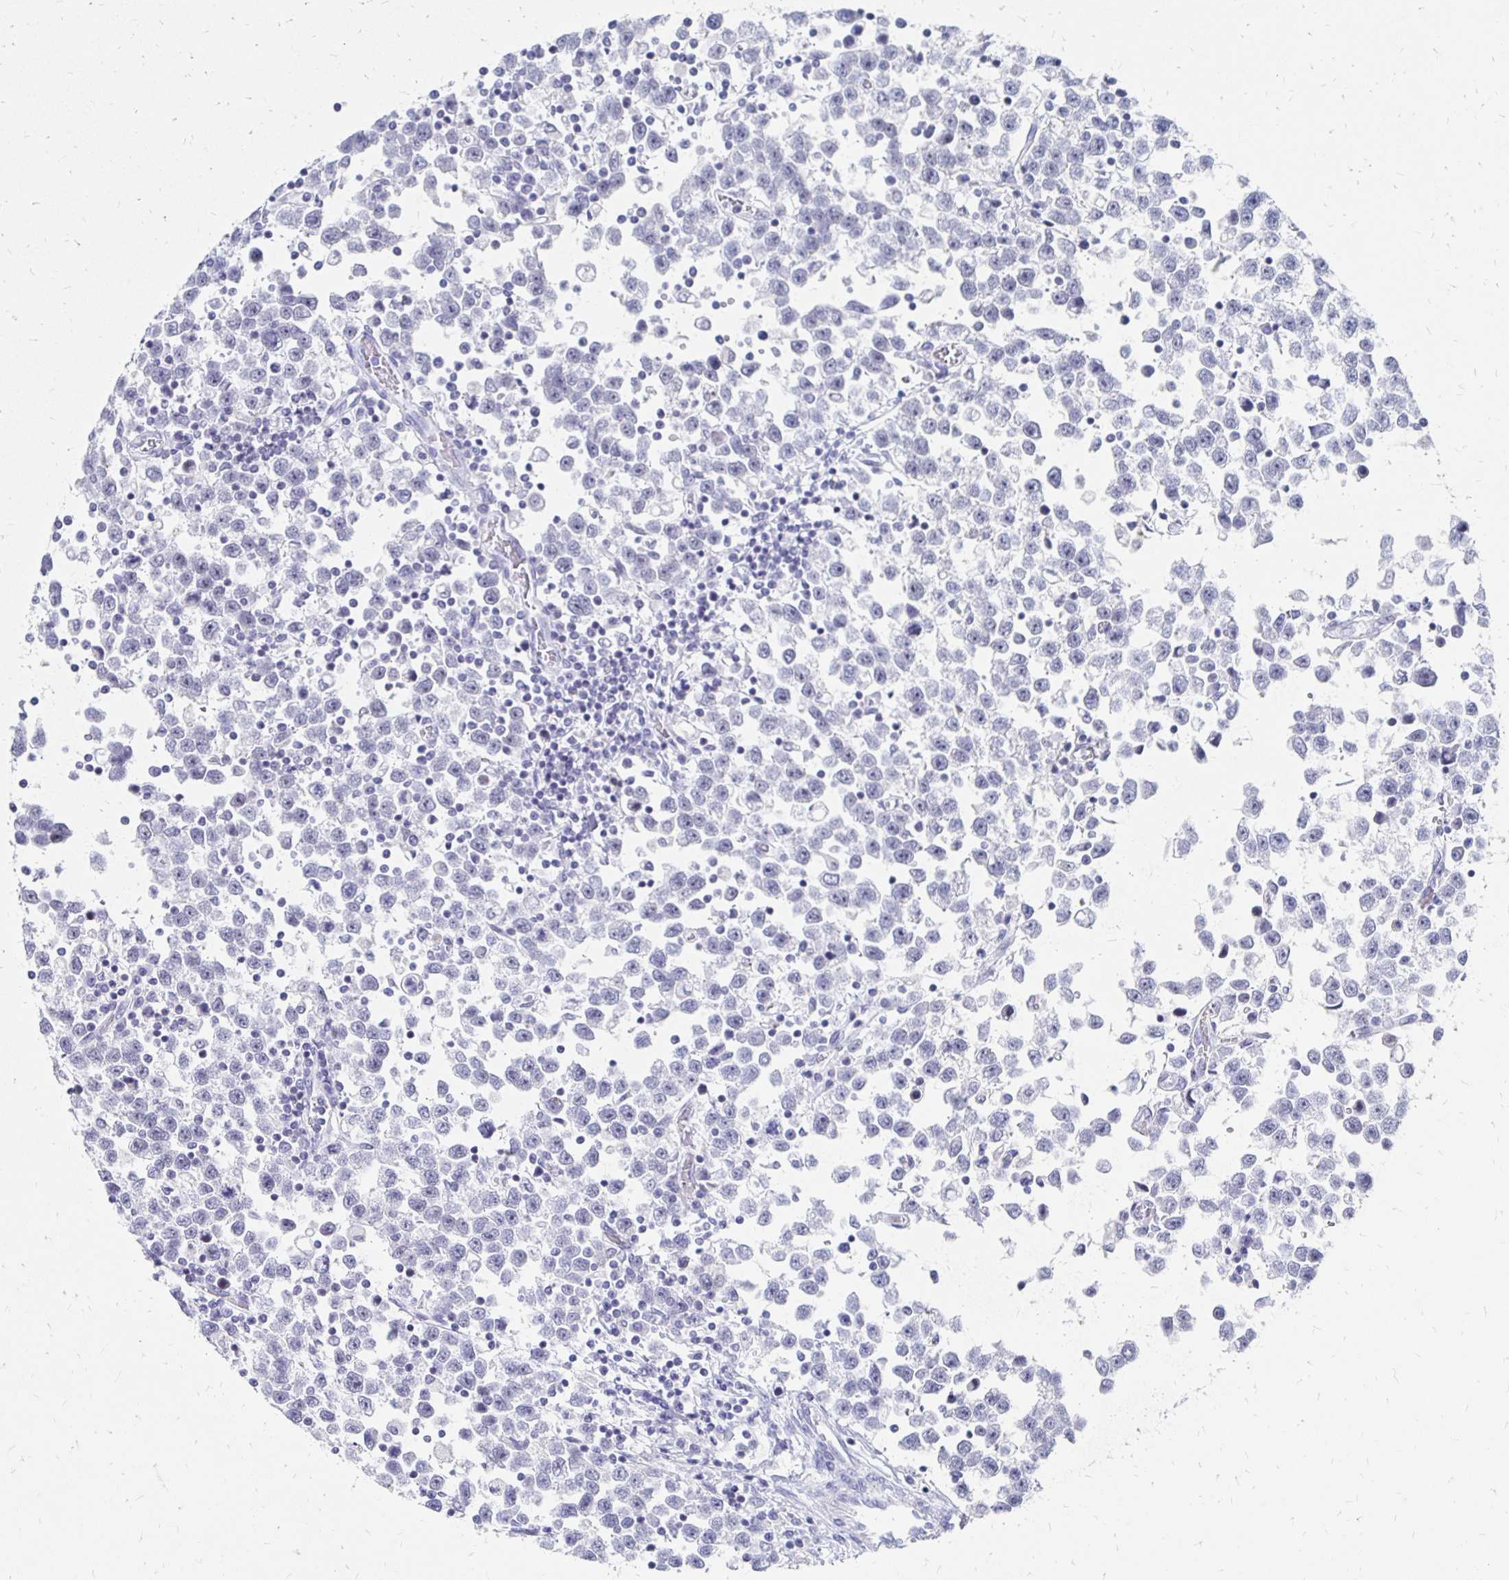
{"staining": {"intensity": "weak", "quantity": "<25%", "location": "nuclear"}, "tissue": "testis cancer", "cell_type": "Tumor cells", "image_type": "cancer", "snomed": [{"axis": "morphology", "description": "Seminoma, NOS"}, {"axis": "topography", "description": "Testis"}], "caption": "An image of testis cancer (seminoma) stained for a protein exhibits no brown staining in tumor cells.", "gene": "SYT2", "patient": {"sex": "male", "age": 34}}